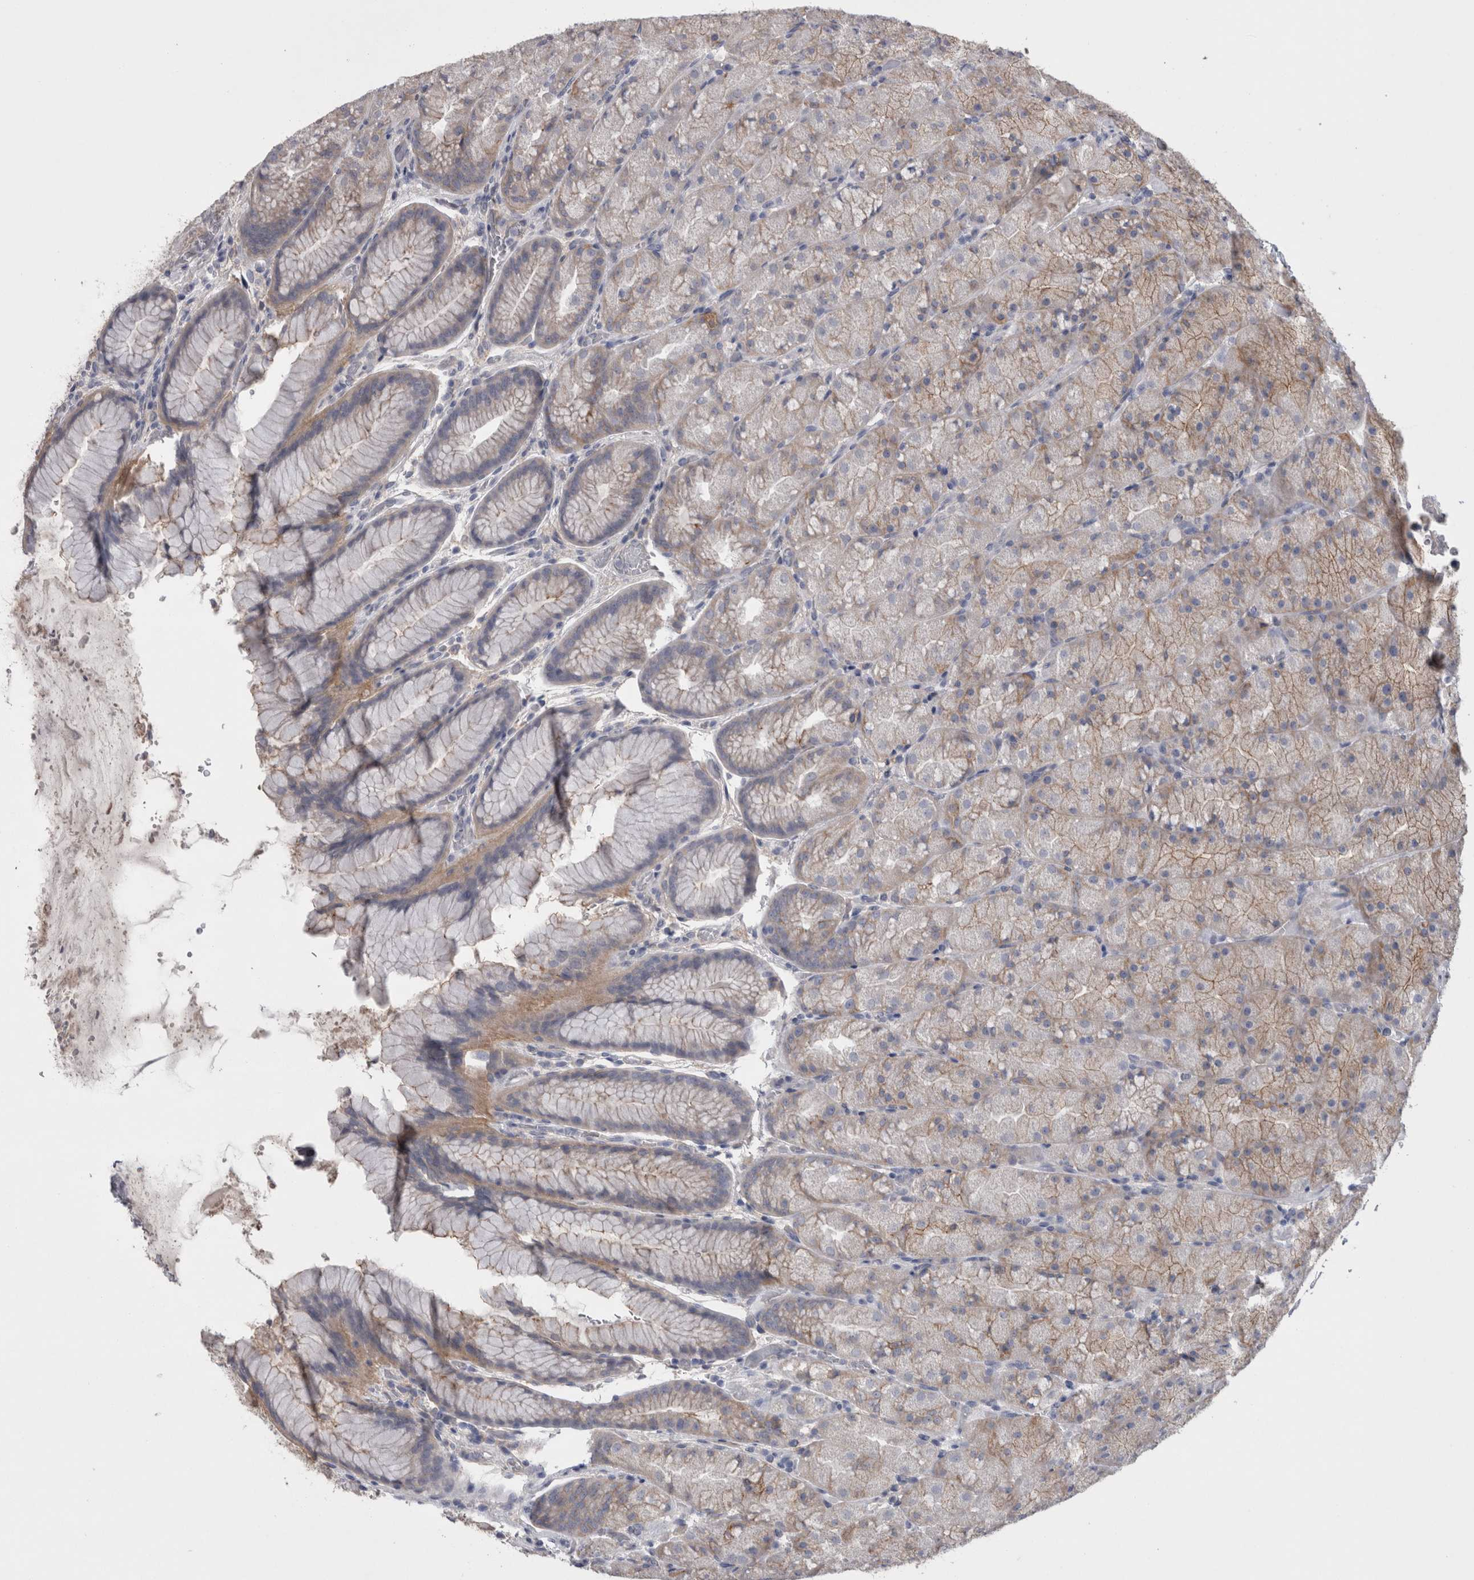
{"staining": {"intensity": "moderate", "quantity": "<25%", "location": "cytoplasmic/membranous"}, "tissue": "stomach", "cell_type": "Glandular cells", "image_type": "normal", "snomed": [{"axis": "morphology", "description": "Normal tissue, NOS"}, {"axis": "topography", "description": "Stomach, upper"}, {"axis": "topography", "description": "Stomach"}], "caption": "Stomach stained with DAB (3,3'-diaminobenzidine) immunohistochemistry (IHC) displays low levels of moderate cytoplasmic/membranous staining in about <25% of glandular cells.", "gene": "NECTIN2", "patient": {"sex": "male", "age": 48}}